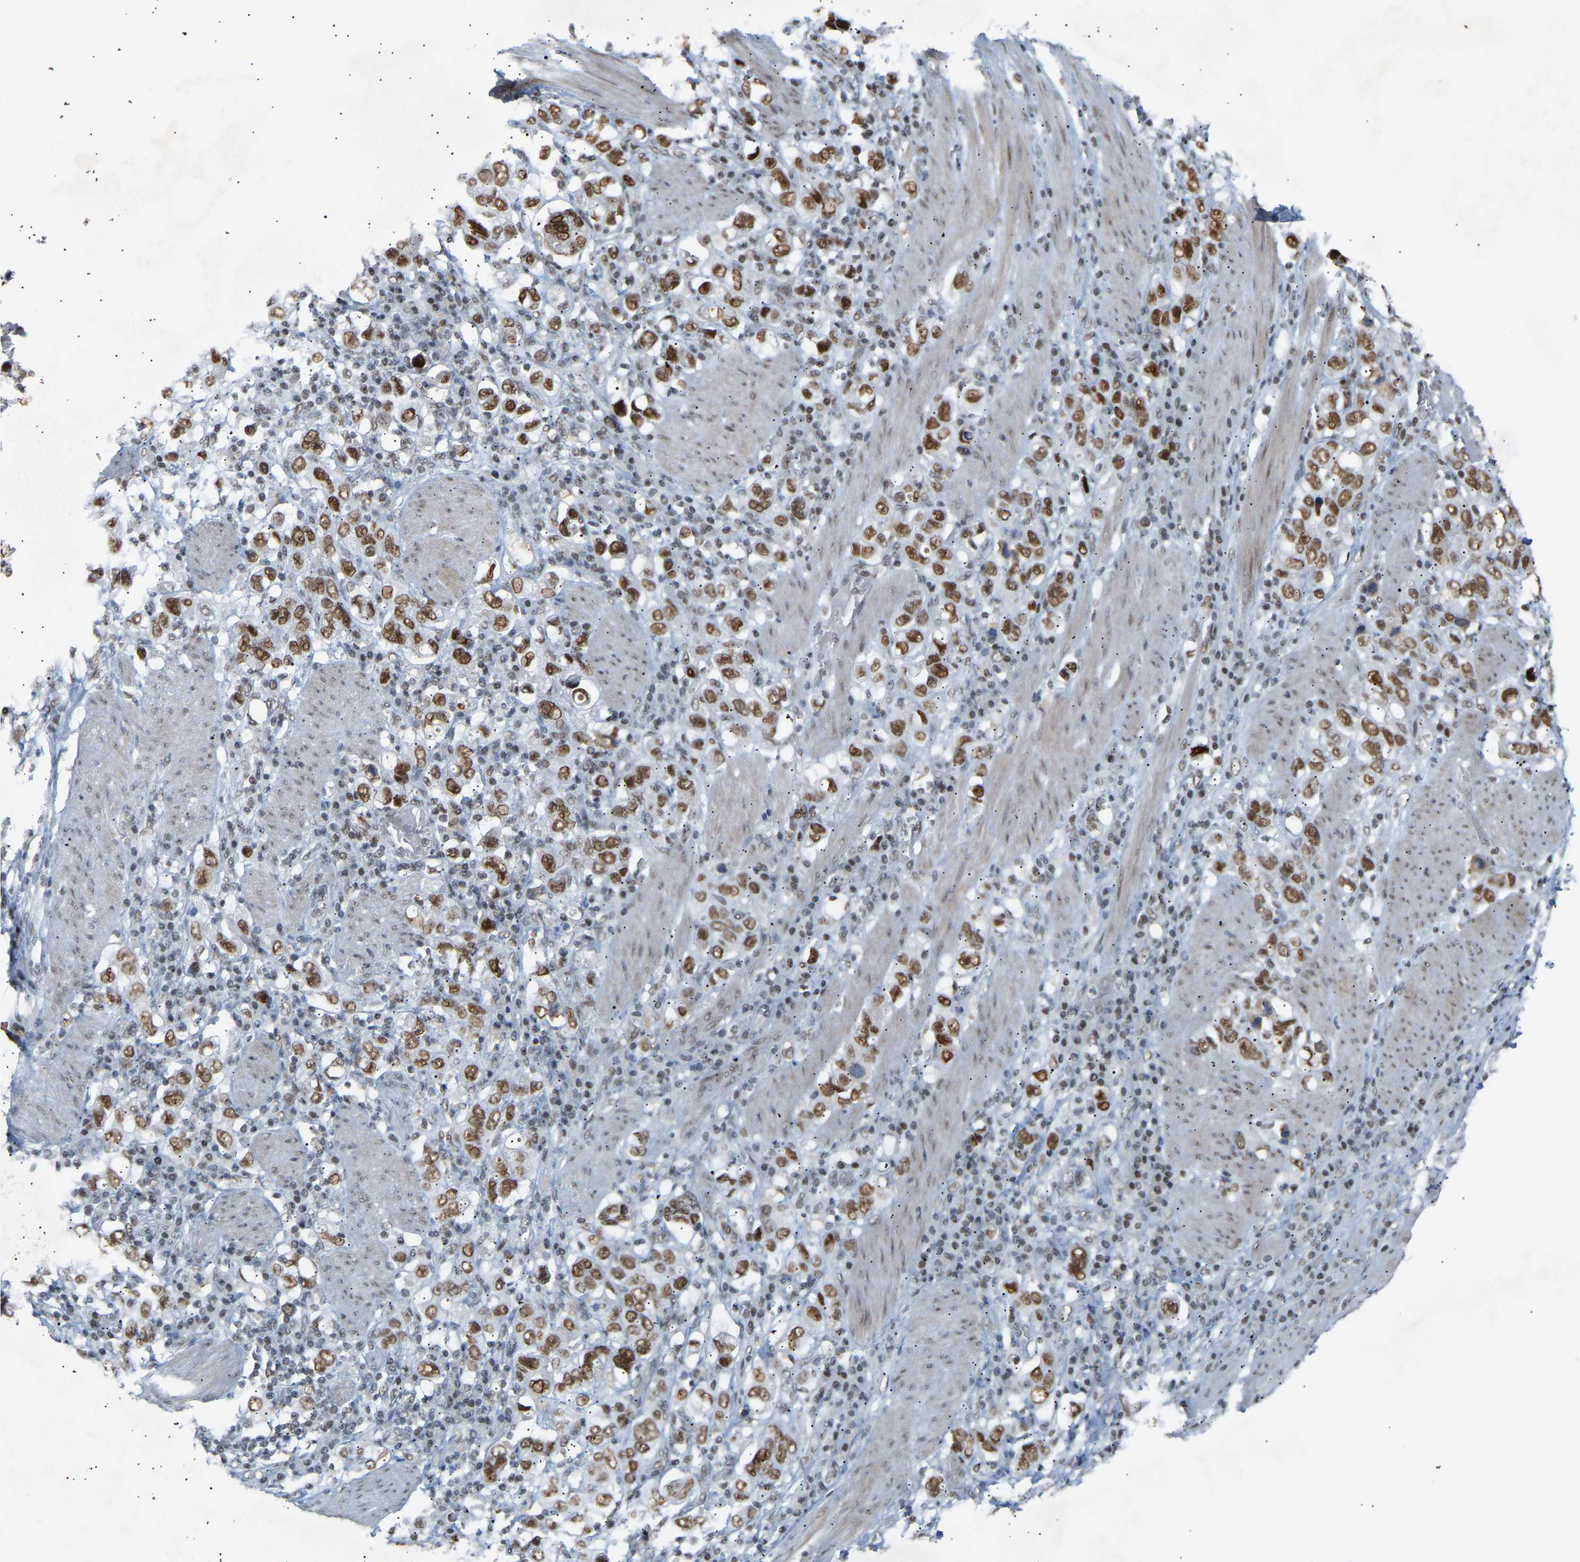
{"staining": {"intensity": "strong", "quantity": ">75%", "location": "nuclear"}, "tissue": "stomach cancer", "cell_type": "Tumor cells", "image_type": "cancer", "snomed": [{"axis": "morphology", "description": "Adenocarcinoma, NOS"}, {"axis": "topography", "description": "Stomach, upper"}], "caption": "Adenocarcinoma (stomach) stained with DAB immunohistochemistry (IHC) displays high levels of strong nuclear positivity in approximately >75% of tumor cells.", "gene": "NELFB", "patient": {"sex": "male", "age": 62}}